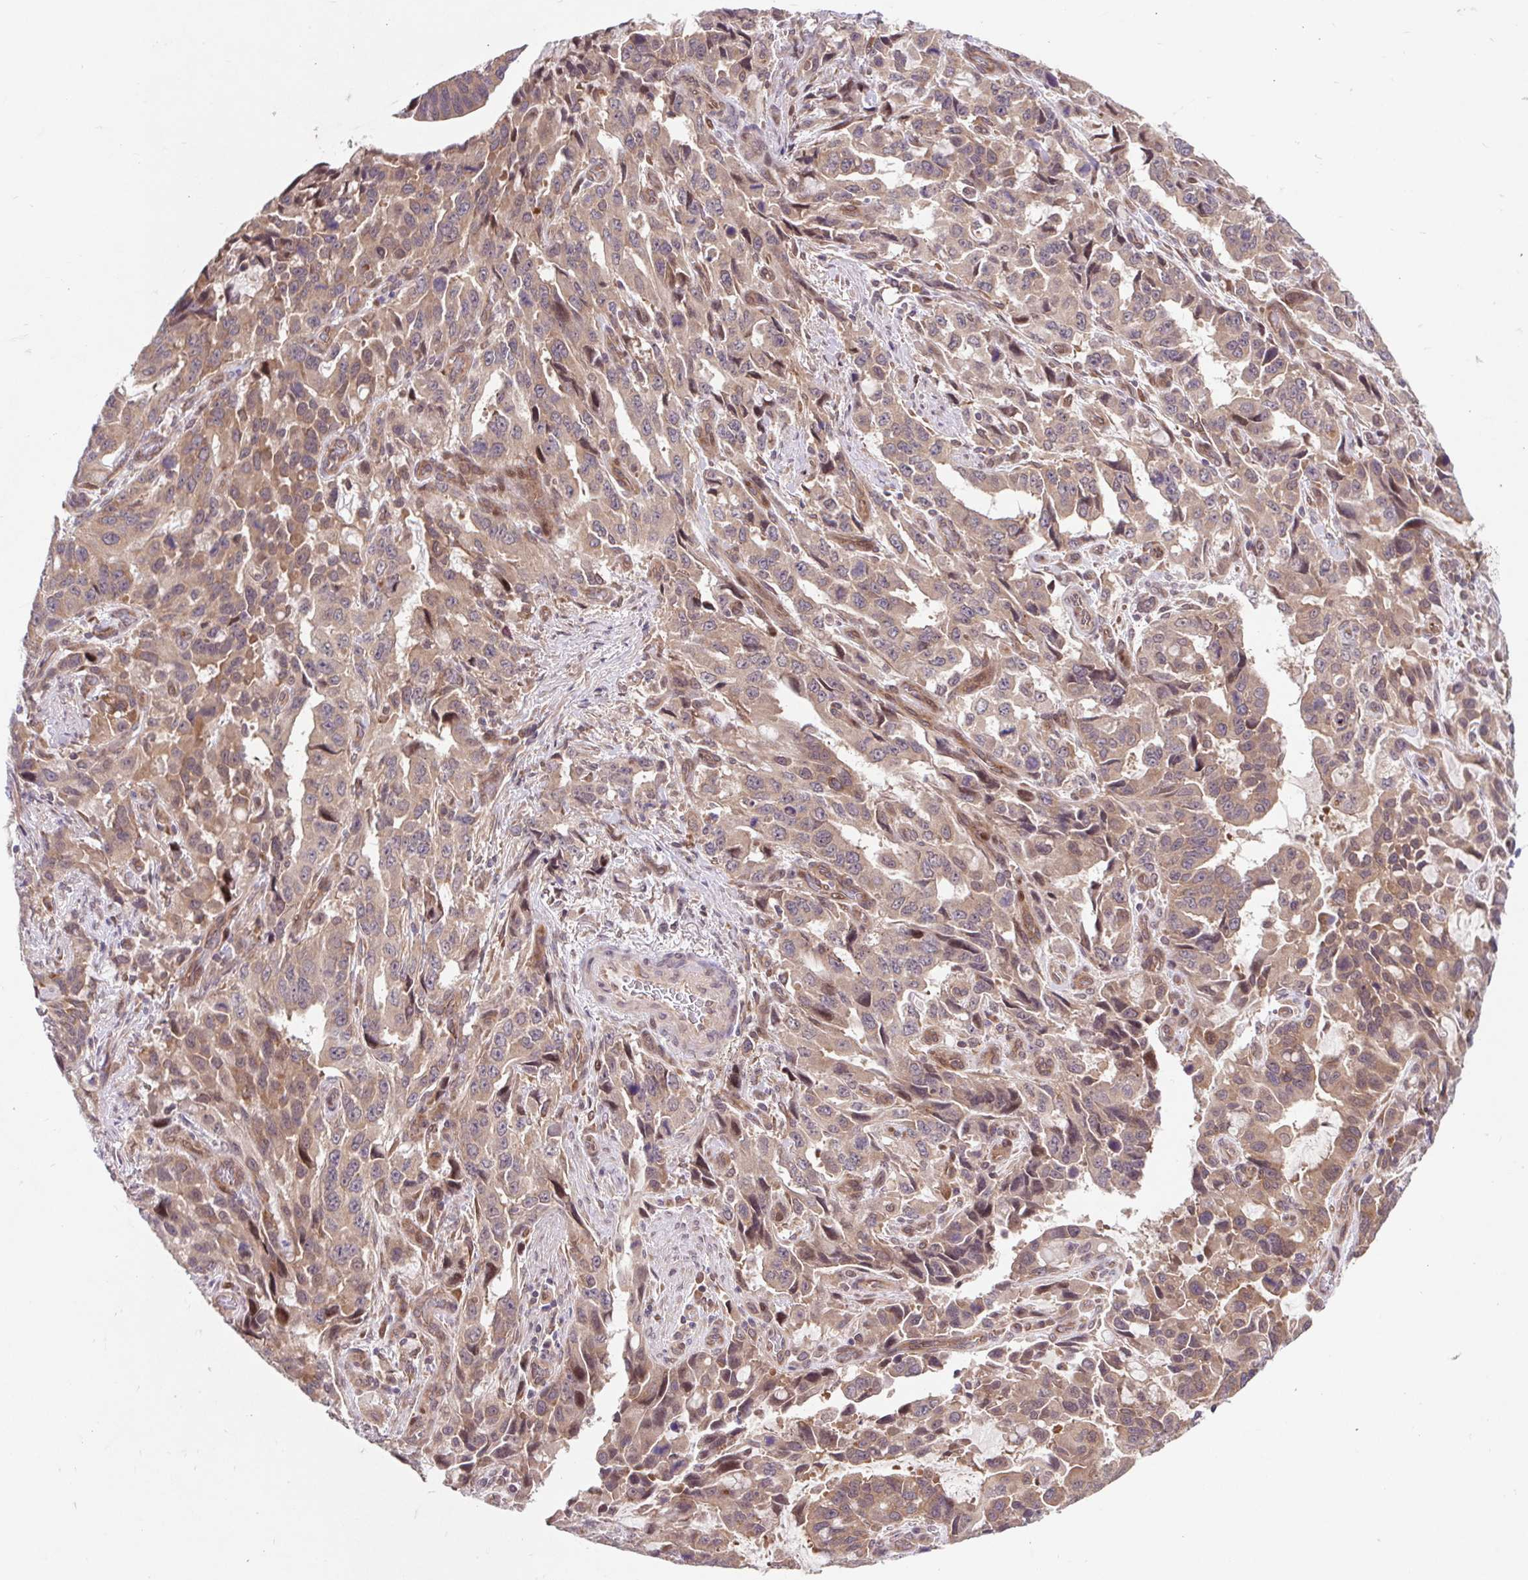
{"staining": {"intensity": "moderate", "quantity": ">75%", "location": "cytoplasmic/membranous,nuclear"}, "tissue": "stomach cancer", "cell_type": "Tumor cells", "image_type": "cancer", "snomed": [{"axis": "morphology", "description": "Adenocarcinoma, NOS"}, {"axis": "topography", "description": "Stomach, upper"}], "caption": "Human stomach cancer stained with a protein marker reveals moderate staining in tumor cells.", "gene": "HFE", "patient": {"sex": "male", "age": 85}}